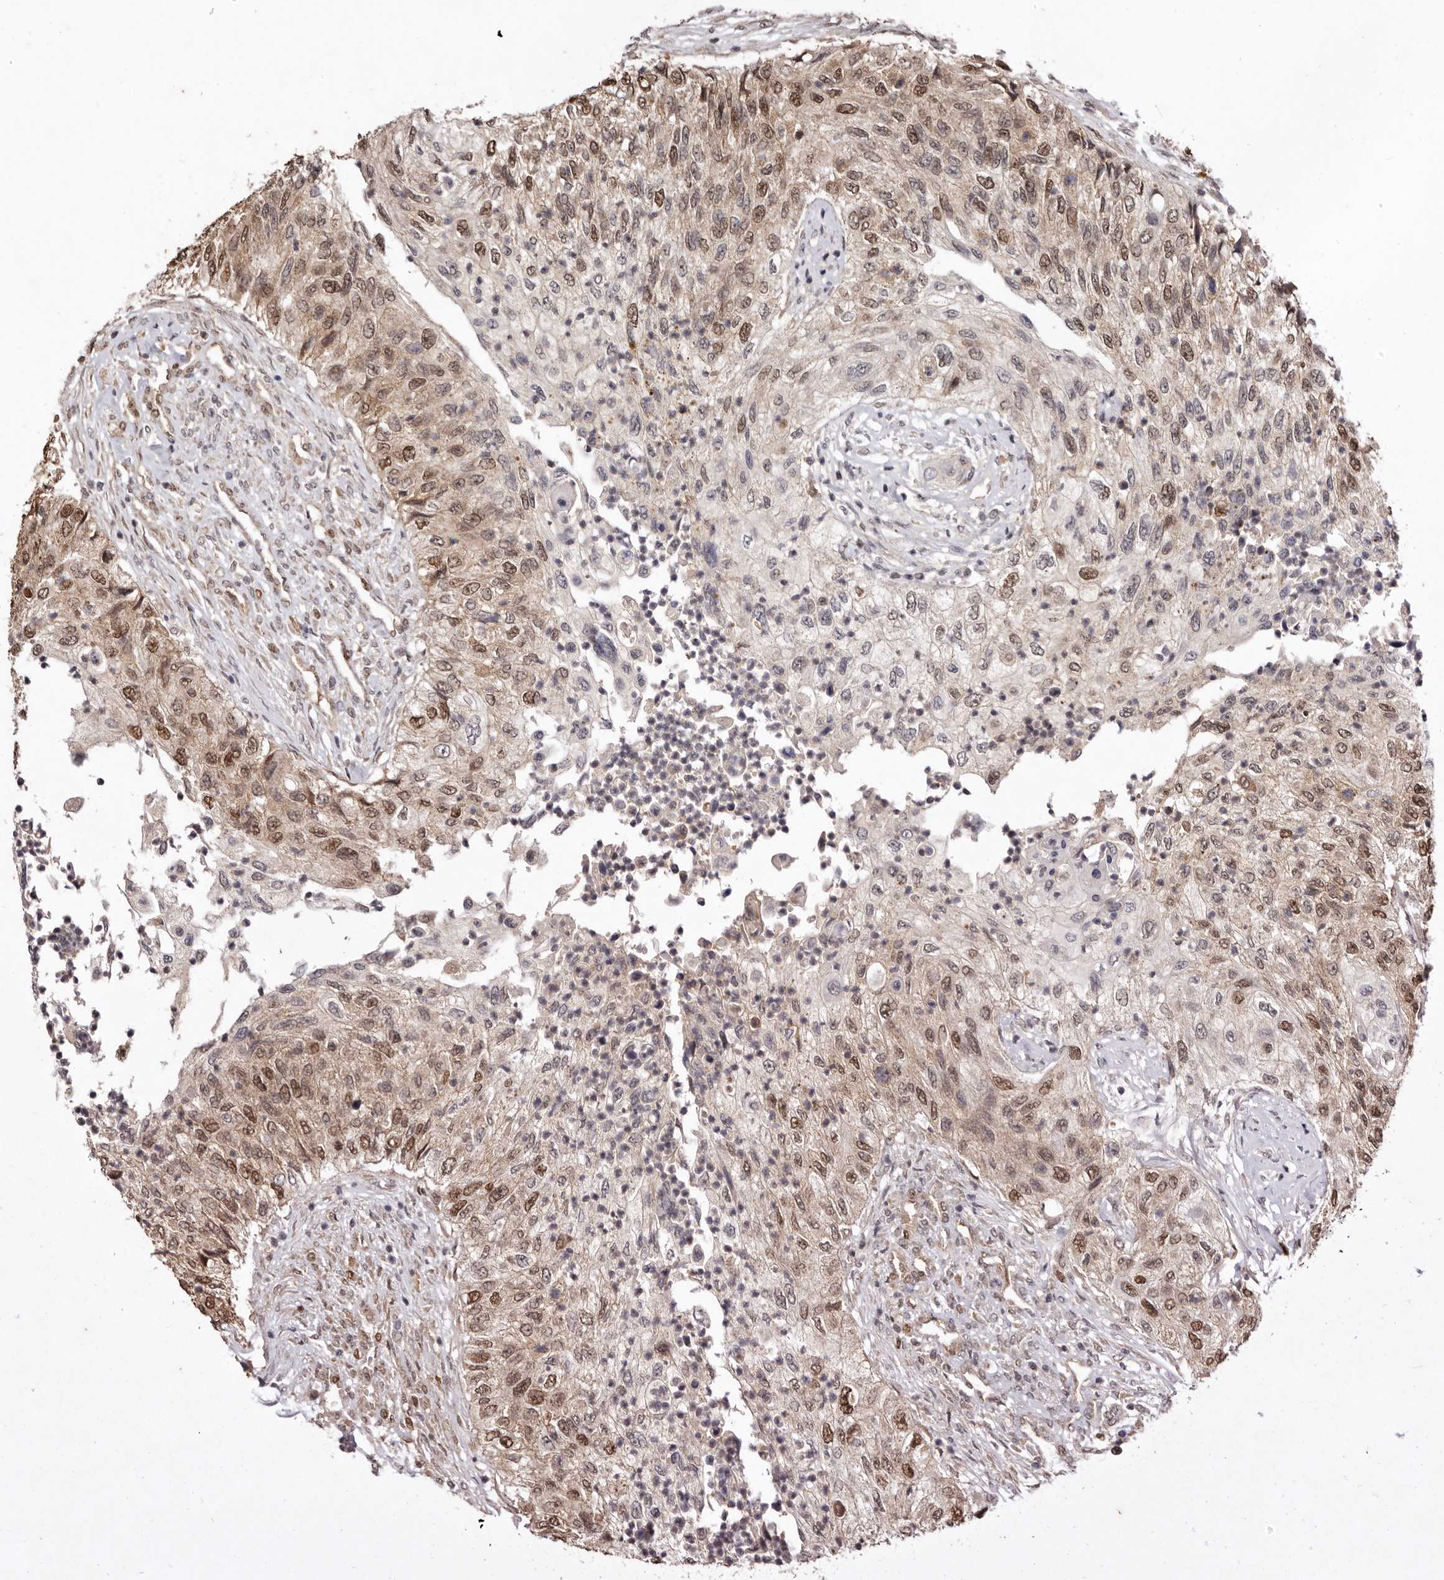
{"staining": {"intensity": "moderate", "quantity": ">75%", "location": "nuclear"}, "tissue": "urothelial cancer", "cell_type": "Tumor cells", "image_type": "cancer", "snomed": [{"axis": "morphology", "description": "Urothelial carcinoma, High grade"}, {"axis": "topography", "description": "Urinary bladder"}], "caption": "Moderate nuclear positivity is identified in about >75% of tumor cells in high-grade urothelial carcinoma.", "gene": "NOTCH1", "patient": {"sex": "female", "age": 60}}